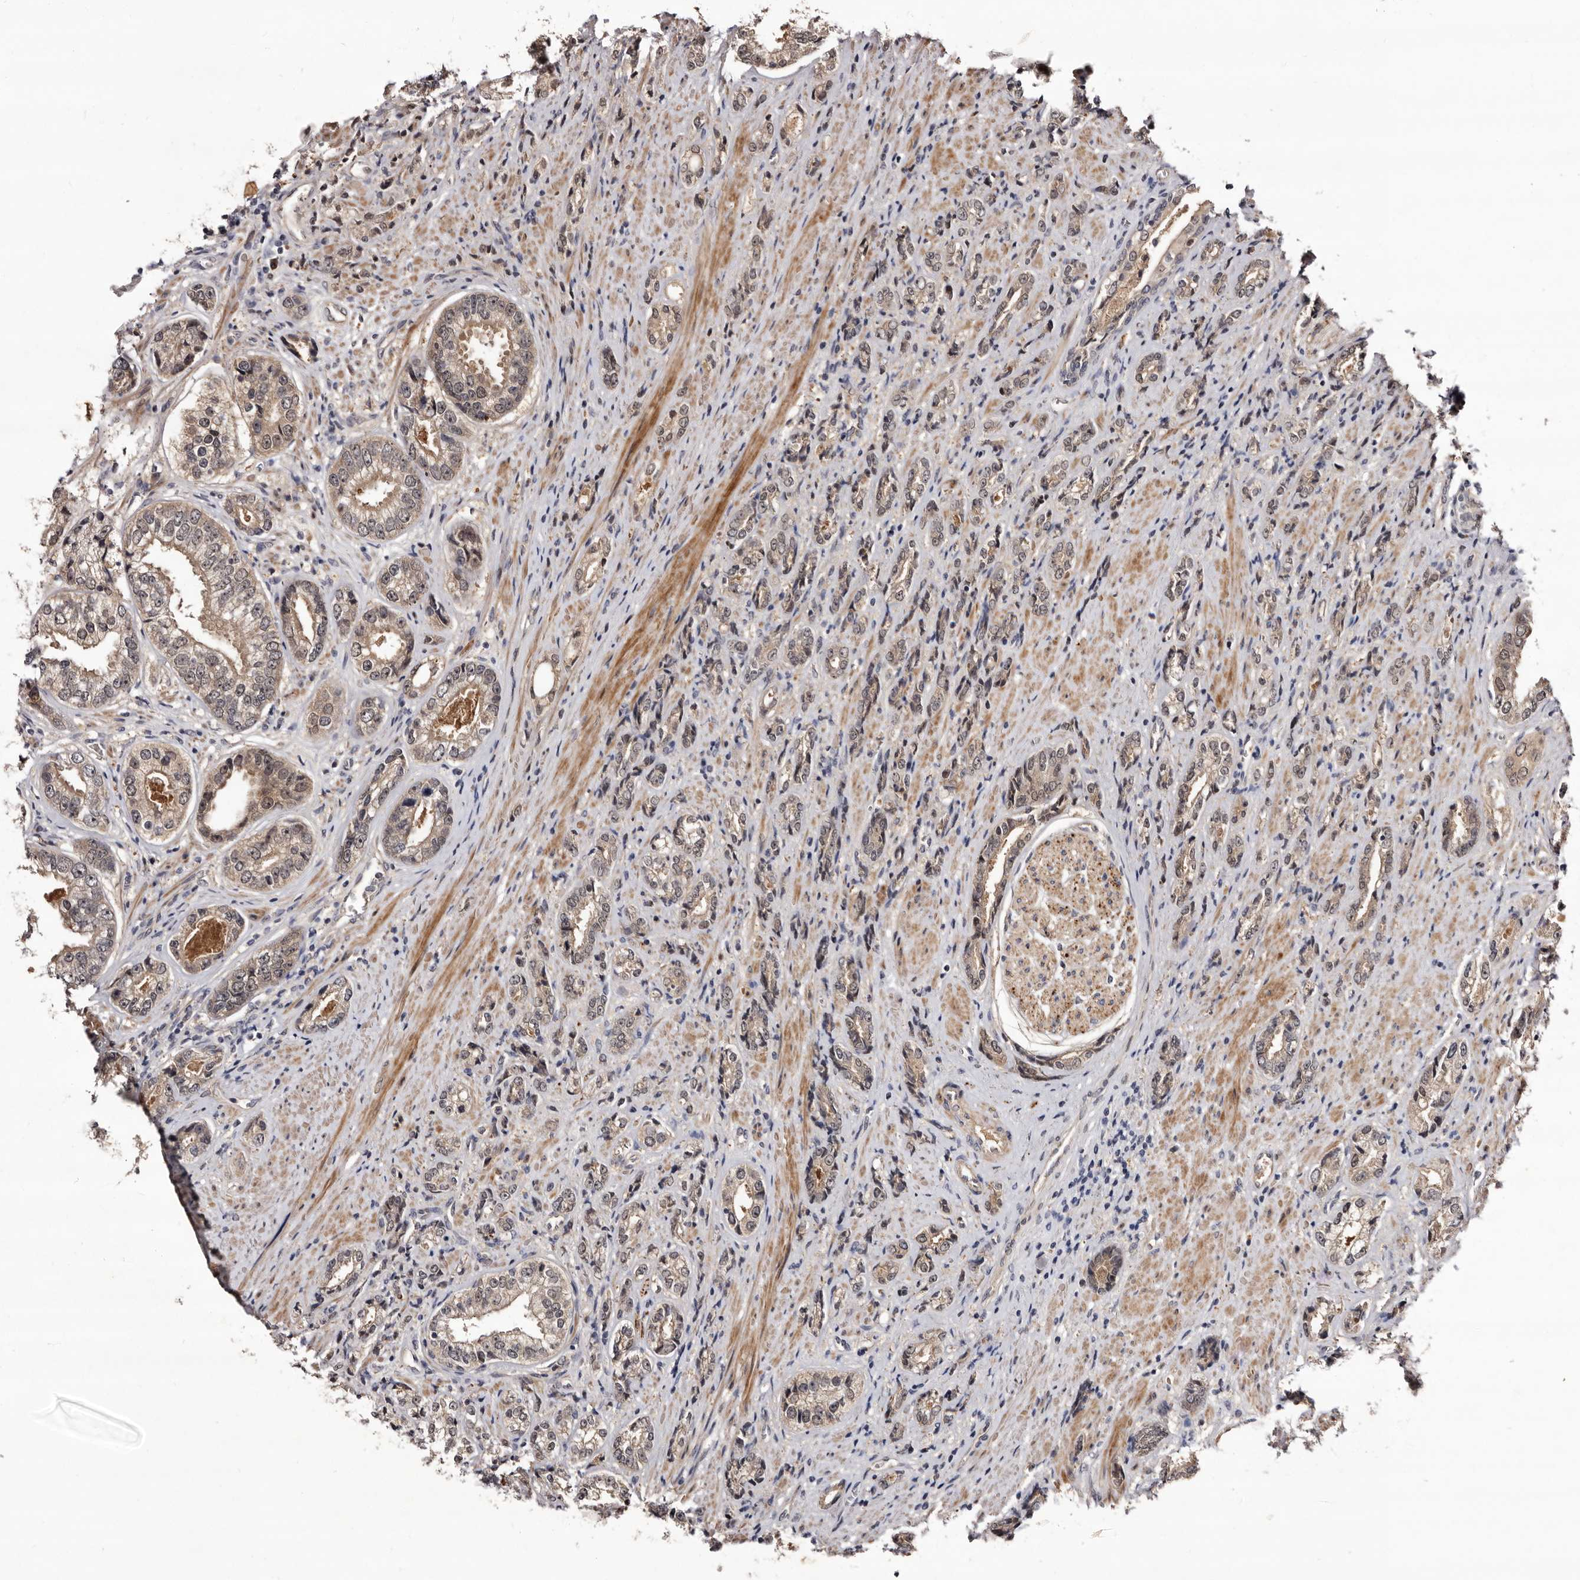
{"staining": {"intensity": "weak", "quantity": "<25%", "location": "cytoplasmic/membranous"}, "tissue": "prostate cancer", "cell_type": "Tumor cells", "image_type": "cancer", "snomed": [{"axis": "morphology", "description": "Adenocarcinoma, High grade"}, {"axis": "topography", "description": "Prostate"}], "caption": "Immunohistochemistry (IHC) photomicrograph of prostate high-grade adenocarcinoma stained for a protein (brown), which demonstrates no staining in tumor cells.", "gene": "LANCL2", "patient": {"sex": "male", "age": 61}}